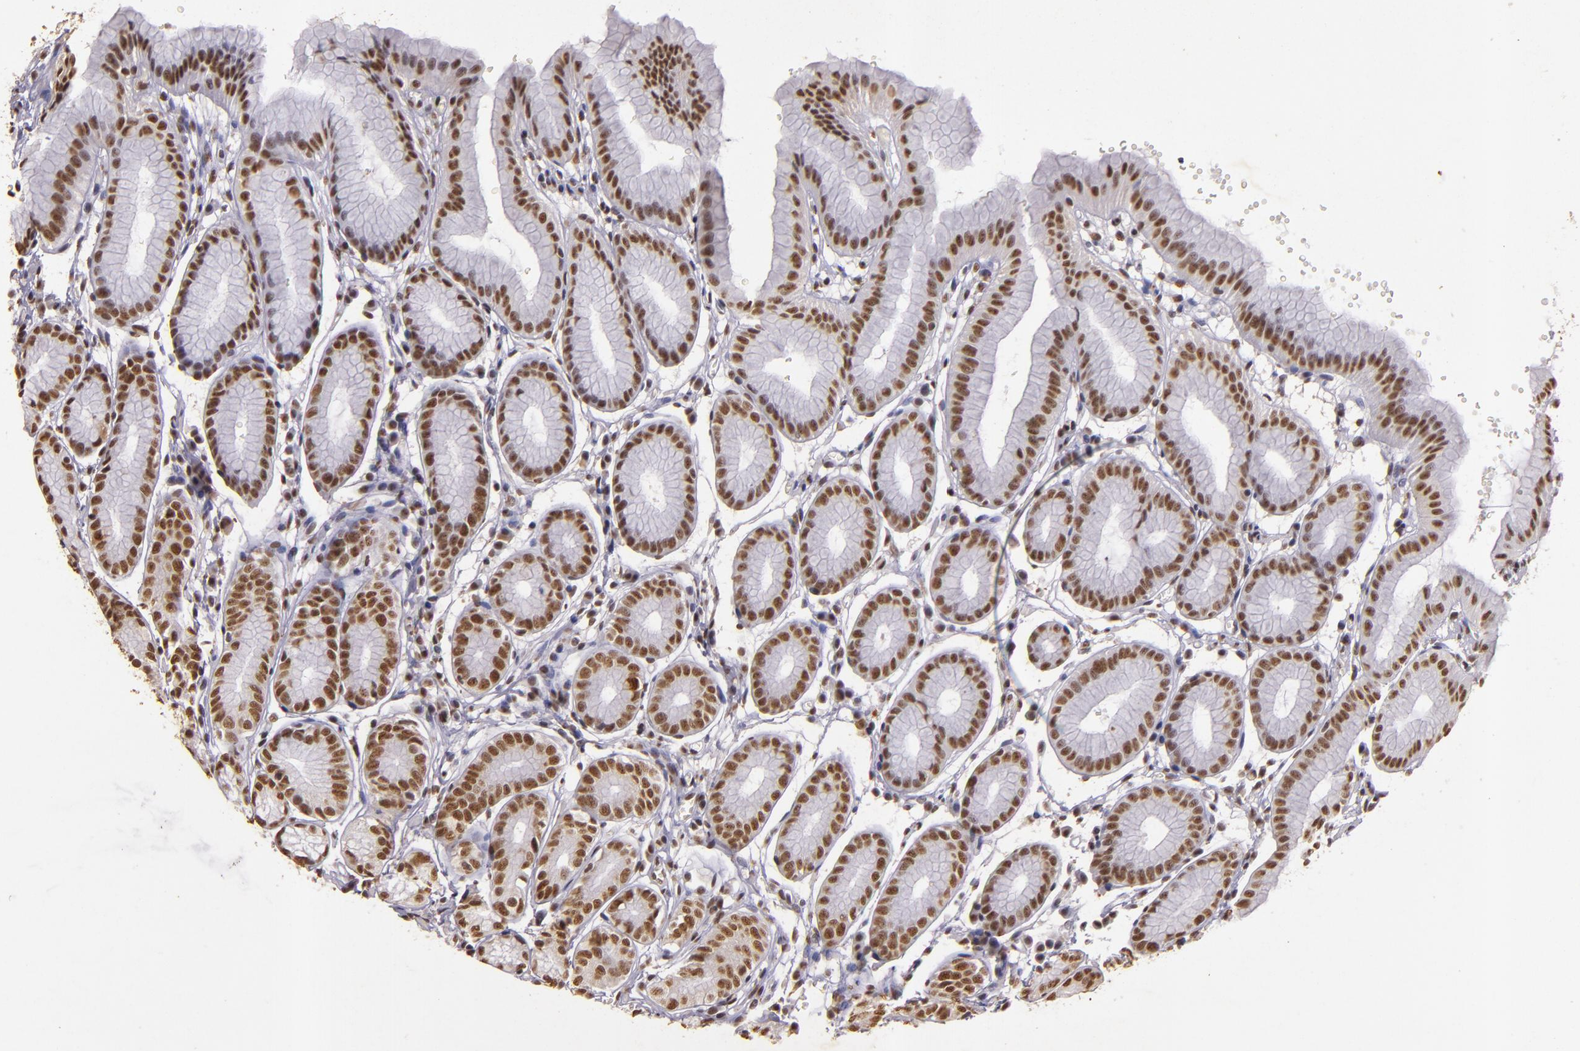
{"staining": {"intensity": "moderate", "quantity": ">75%", "location": "nuclear"}, "tissue": "stomach", "cell_type": "Glandular cells", "image_type": "normal", "snomed": [{"axis": "morphology", "description": "Normal tissue, NOS"}, {"axis": "topography", "description": "Stomach"}], "caption": "A high-resolution histopathology image shows IHC staining of unremarkable stomach, which exhibits moderate nuclear expression in about >75% of glandular cells.", "gene": "CBX3", "patient": {"sex": "male", "age": 42}}